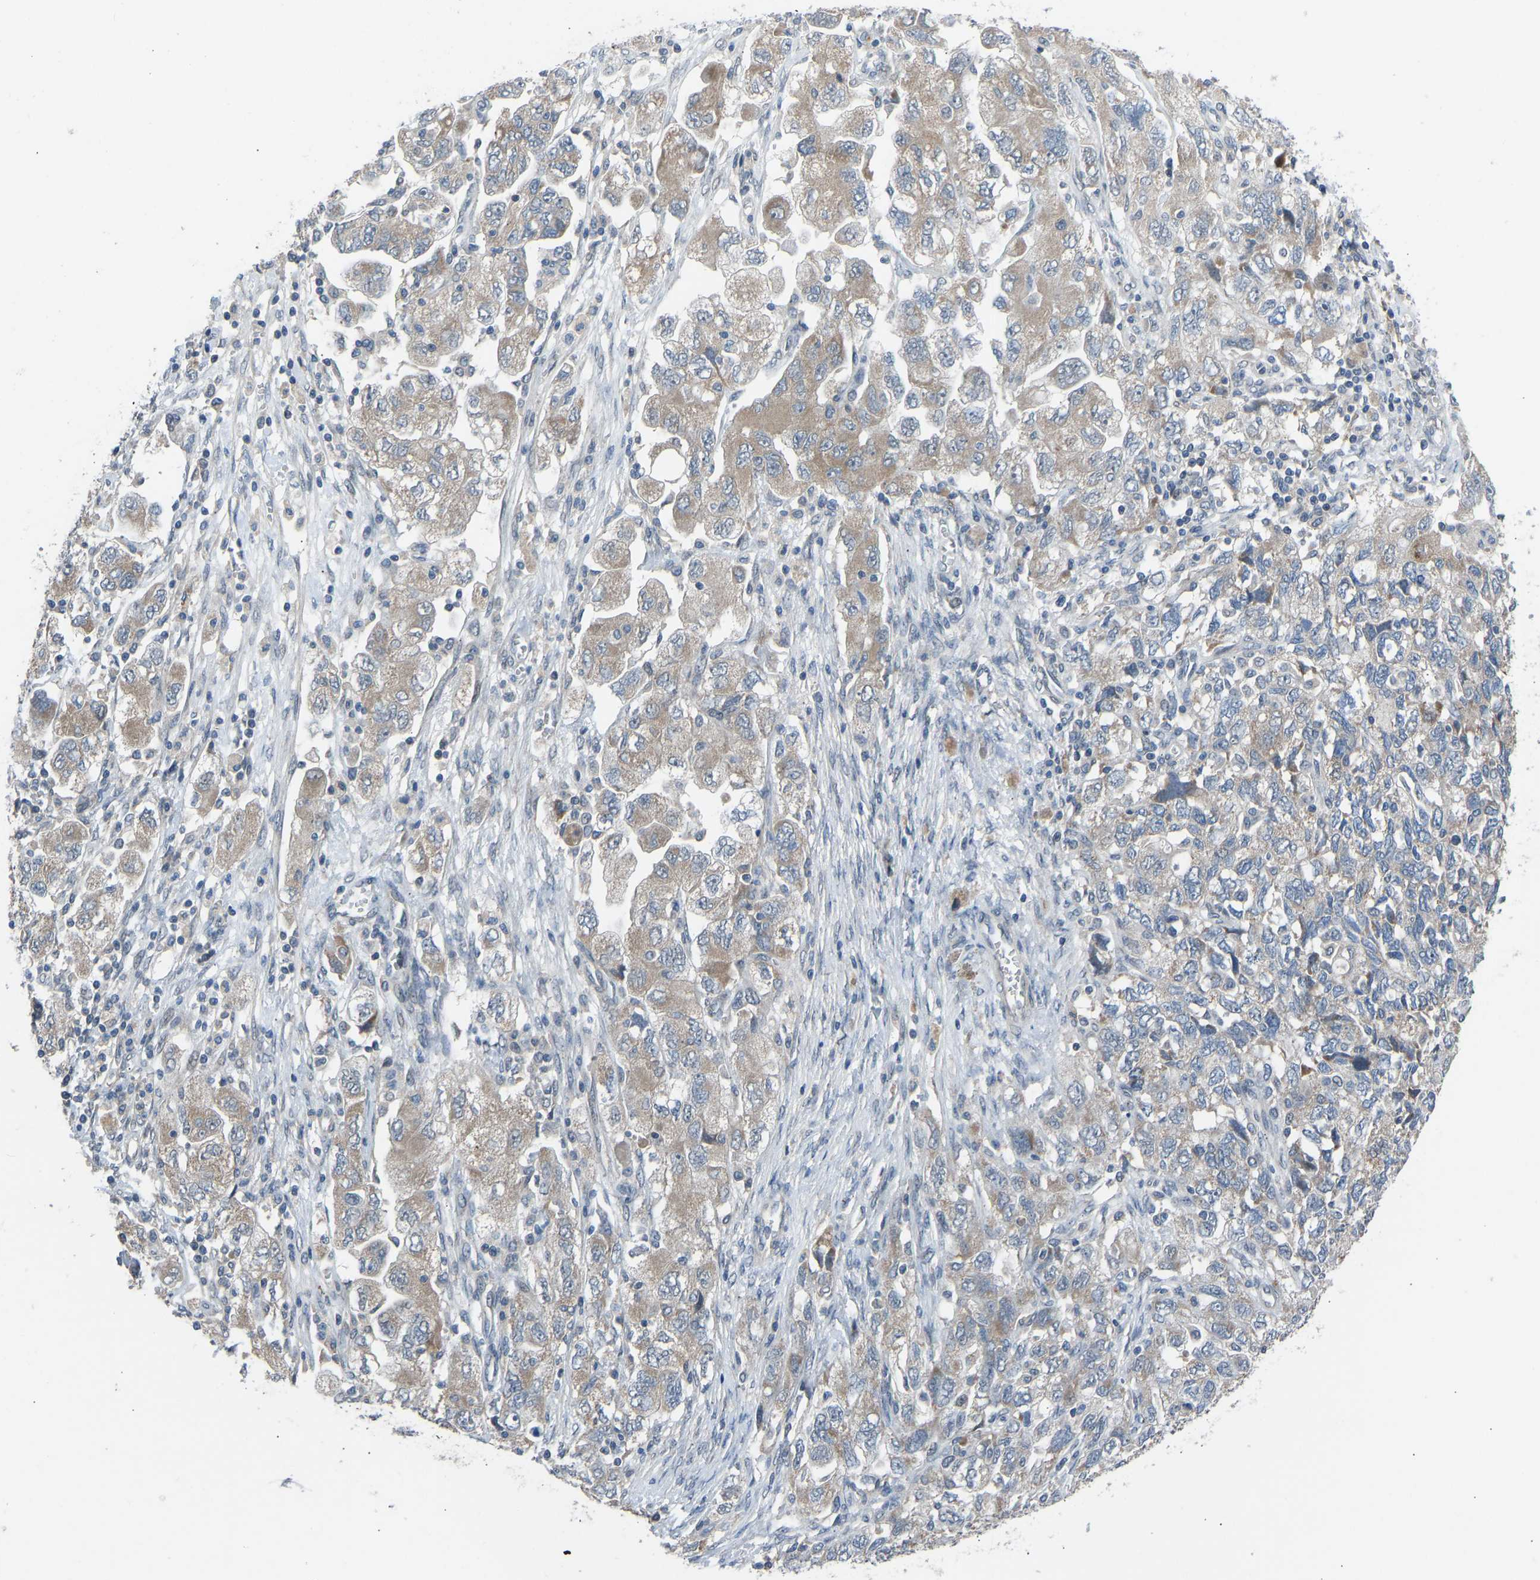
{"staining": {"intensity": "weak", "quantity": ">75%", "location": "cytoplasmic/membranous"}, "tissue": "ovarian cancer", "cell_type": "Tumor cells", "image_type": "cancer", "snomed": [{"axis": "morphology", "description": "Carcinoma, NOS"}, {"axis": "morphology", "description": "Cystadenocarcinoma, serous, NOS"}, {"axis": "topography", "description": "Ovary"}], "caption": "Immunohistochemistry micrograph of neoplastic tissue: human serous cystadenocarcinoma (ovarian) stained using immunohistochemistry (IHC) shows low levels of weak protein expression localized specifically in the cytoplasmic/membranous of tumor cells, appearing as a cytoplasmic/membranous brown color.", "gene": "CDK2AP1", "patient": {"sex": "female", "age": 69}}